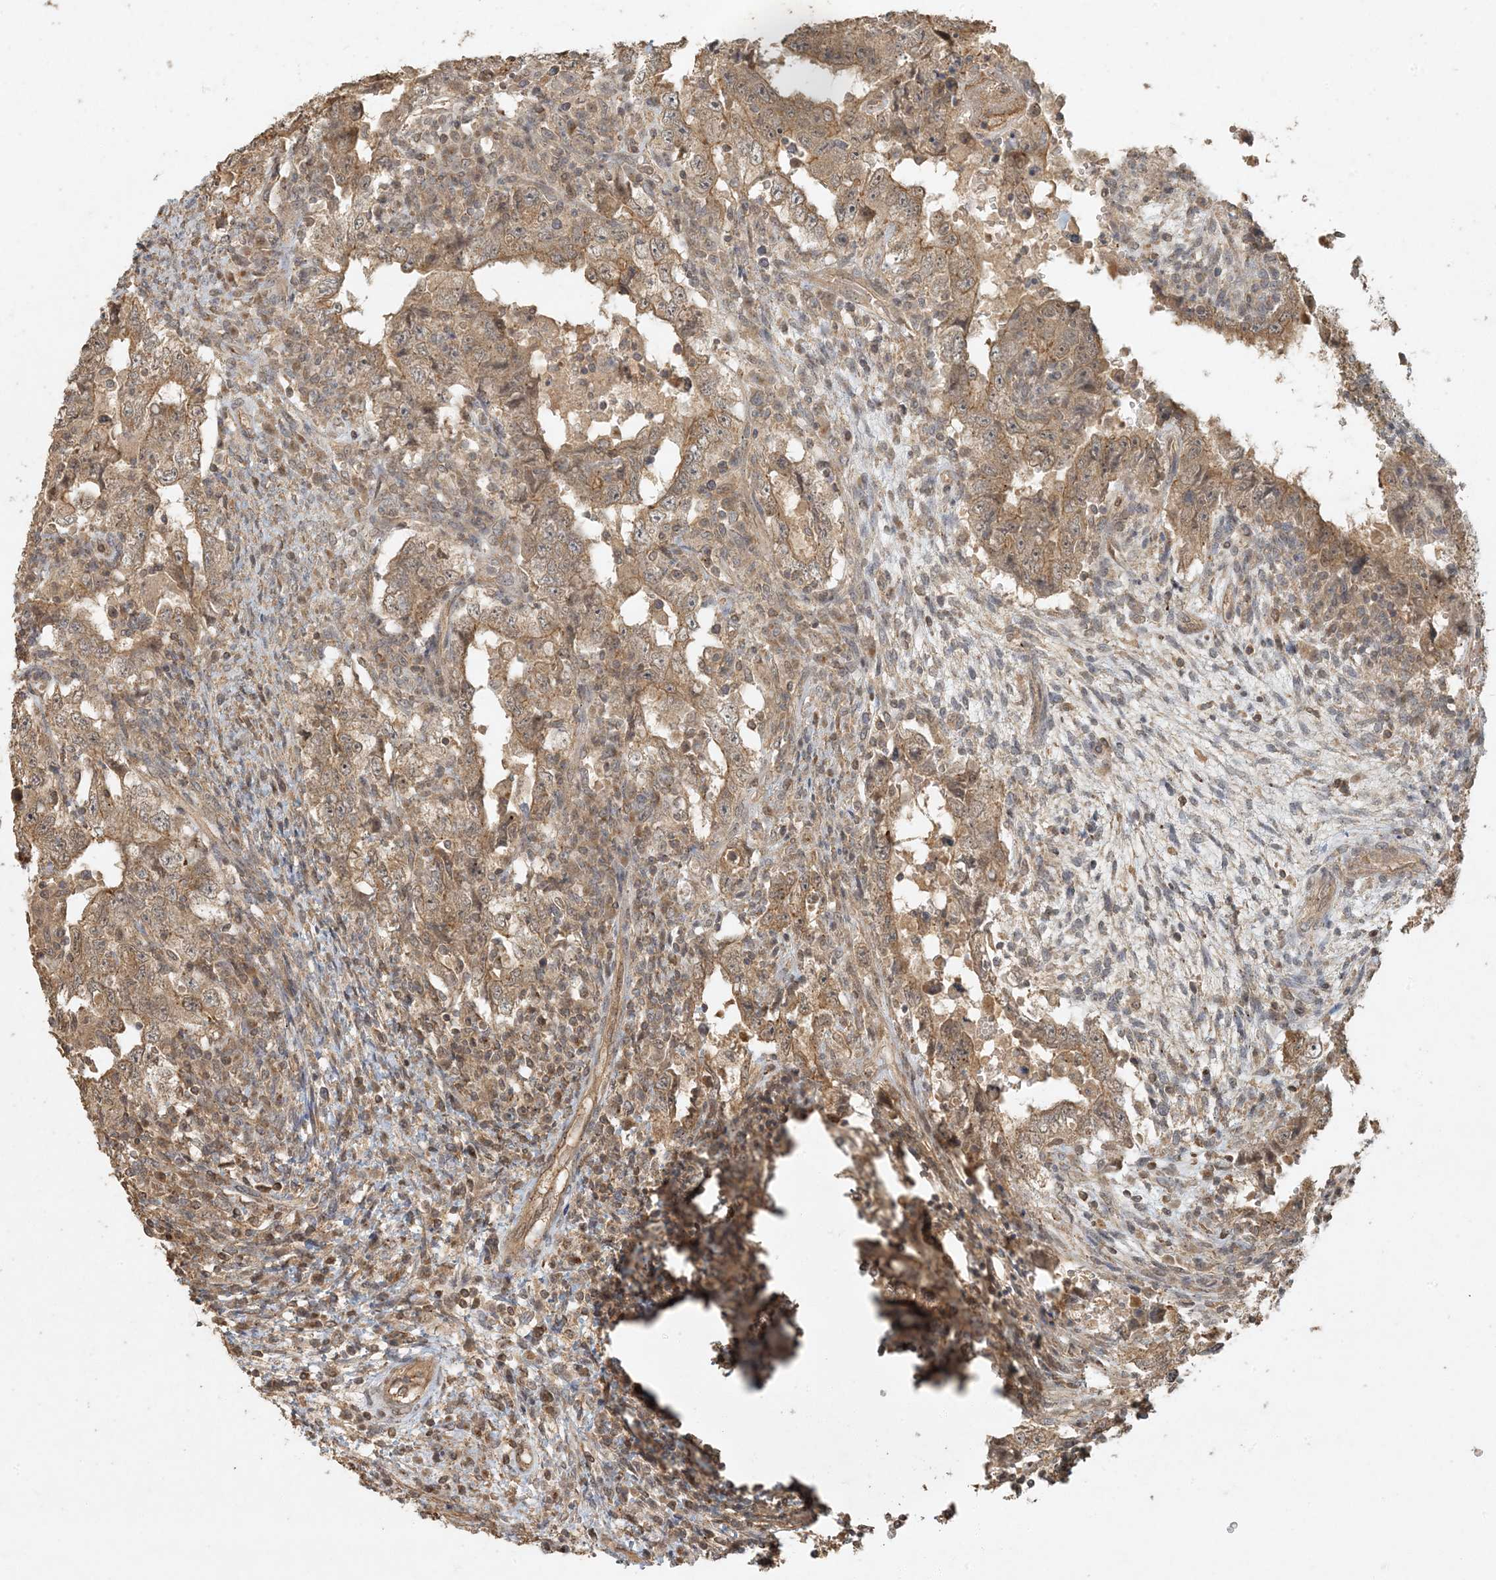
{"staining": {"intensity": "moderate", "quantity": ">75%", "location": "cytoplasmic/membranous"}, "tissue": "testis cancer", "cell_type": "Tumor cells", "image_type": "cancer", "snomed": [{"axis": "morphology", "description": "Carcinoma, Embryonal, NOS"}, {"axis": "topography", "description": "Testis"}], "caption": "Protein staining of testis cancer (embryonal carcinoma) tissue exhibits moderate cytoplasmic/membranous staining in approximately >75% of tumor cells.", "gene": "AK9", "patient": {"sex": "male", "age": 26}}